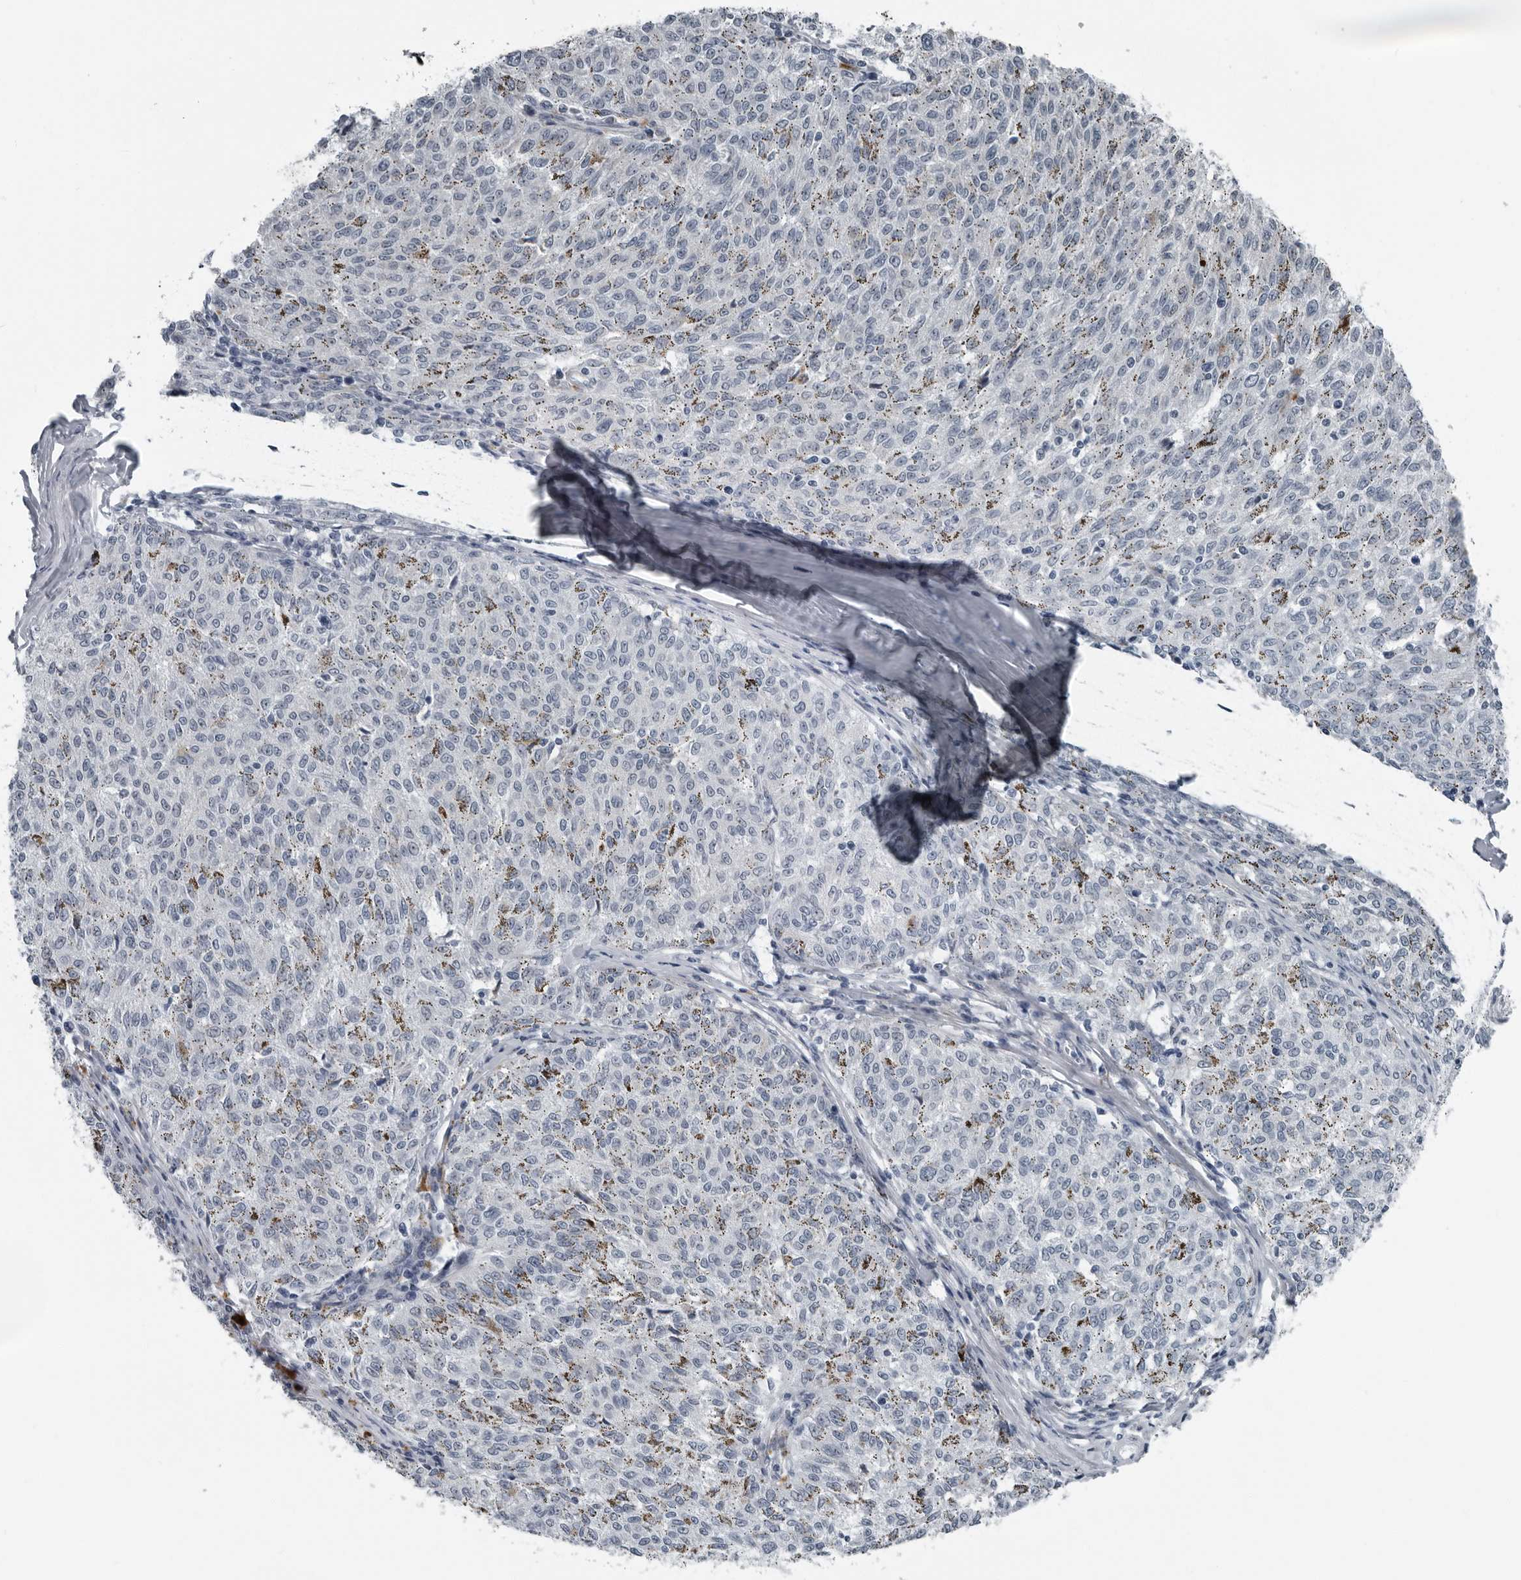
{"staining": {"intensity": "negative", "quantity": "none", "location": "none"}, "tissue": "melanoma", "cell_type": "Tumor cells", "image_type": "cancer", "snomed": [{"axis": "morphology", "description": "Malignant melanoma, NOS"}, {"axis": "topography", "description": "Skin"}], "caption": "This histopathology image is of melanoma stained with immunohistochemistry to label a protein in brown with the nuclei are counter-stained blue. There is no staining in tumor cells.", "gene": "PDCD11", "patient": {"sex": "female", "age": 72}}